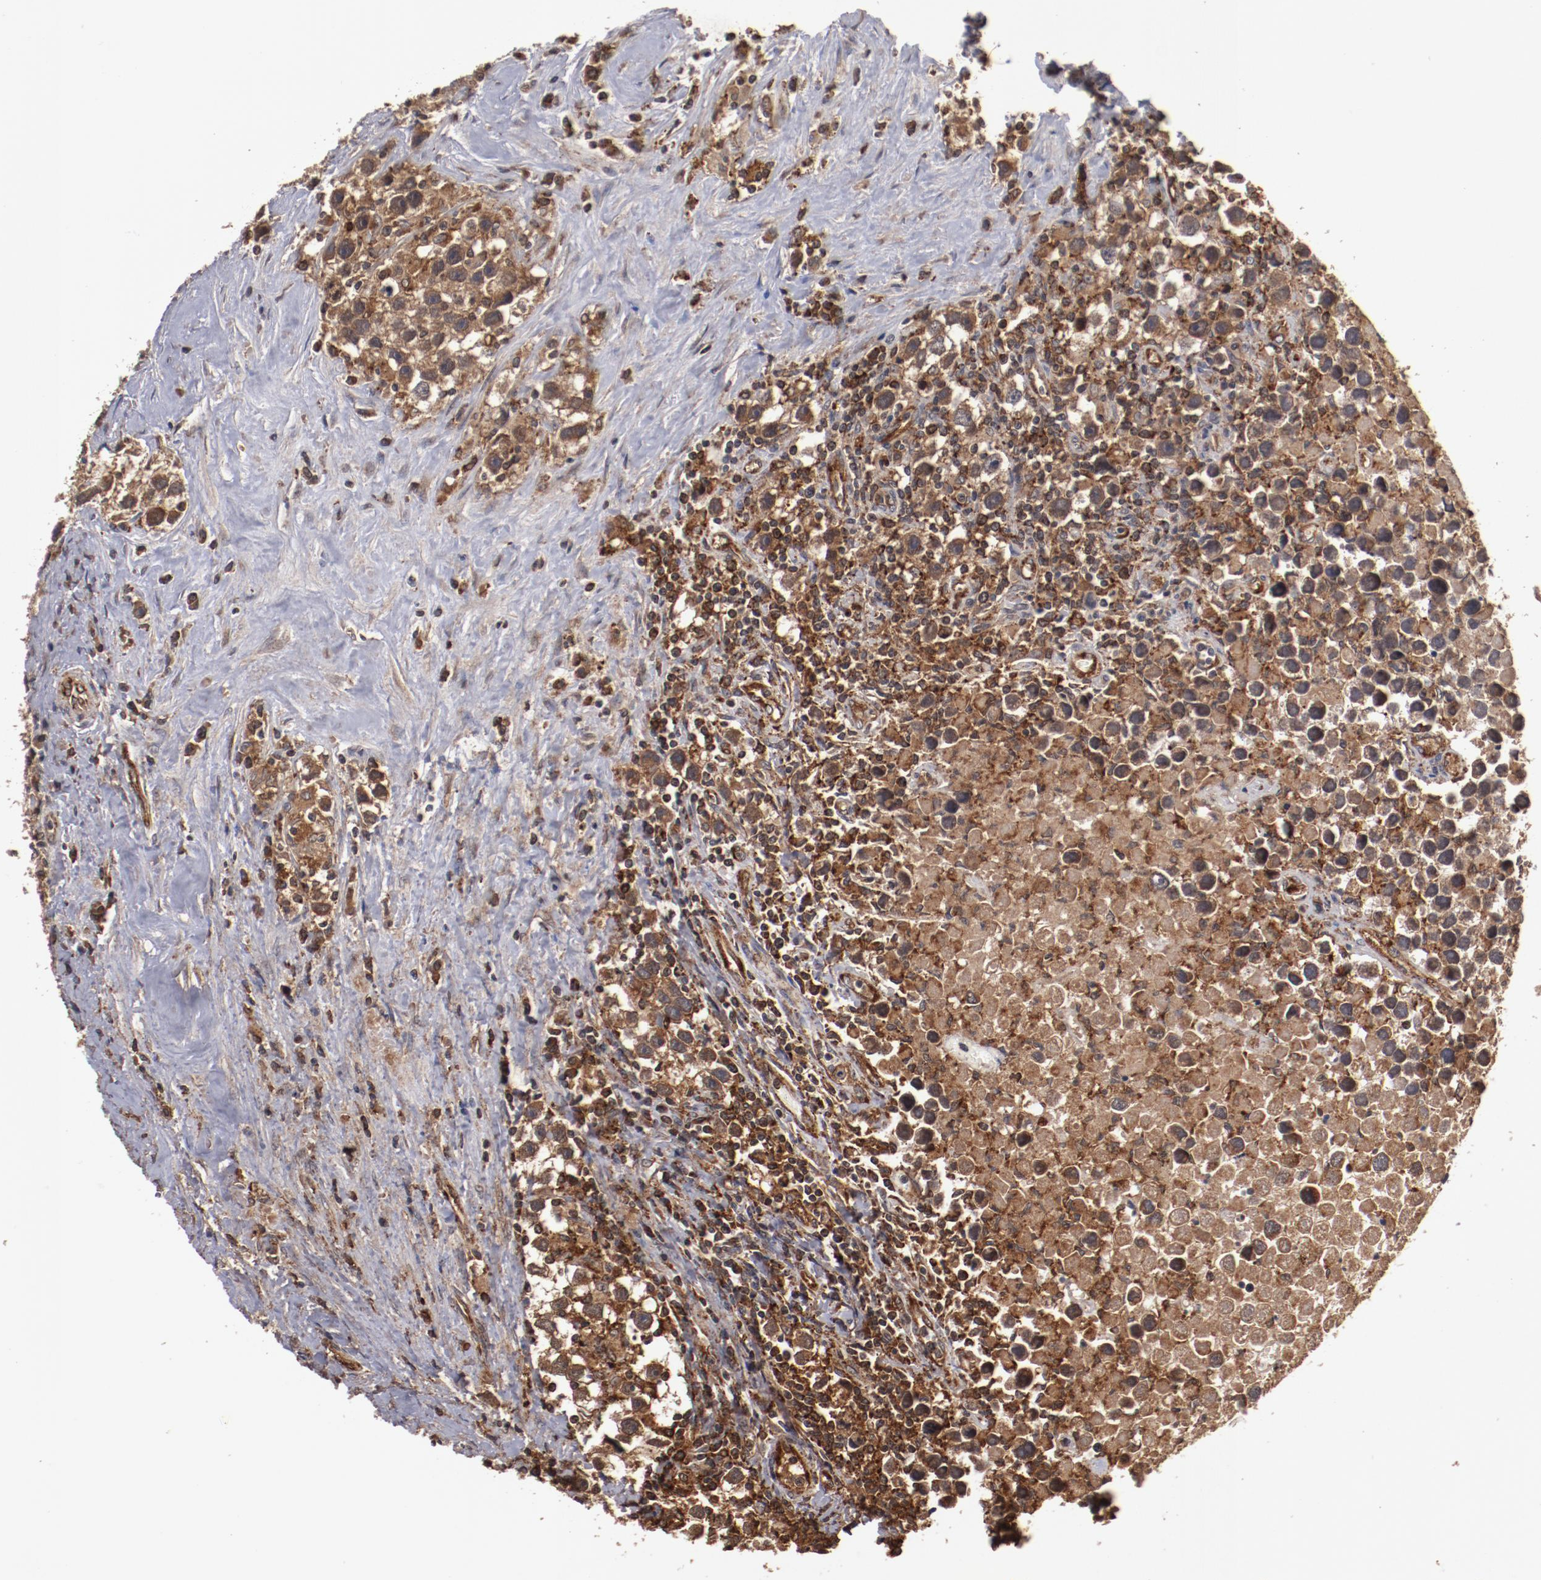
{"staining": {"intensity": "moderate", "quantity": ">75%", "location": "cytoplasmic/membranous"}, "tissue": "testis cancer", "cell_type": "Tumor cells", "image_type": "cancer", "snomed": [{"axis": "morphology", "description": "Seminoma, NOS"}, {"axis": "topography", "description": "Testis"}], "caption": "This histopathology image demonstrates testis cancer (seminoma) stained with IHC to label a protein in brown. The cytoplasmic/membranous of tumor cells show moderate positivity for the protein. Nuclei are counter-stained blue.", "gene": "TENM1", "patient": {"sex": "male", "age": 43}}